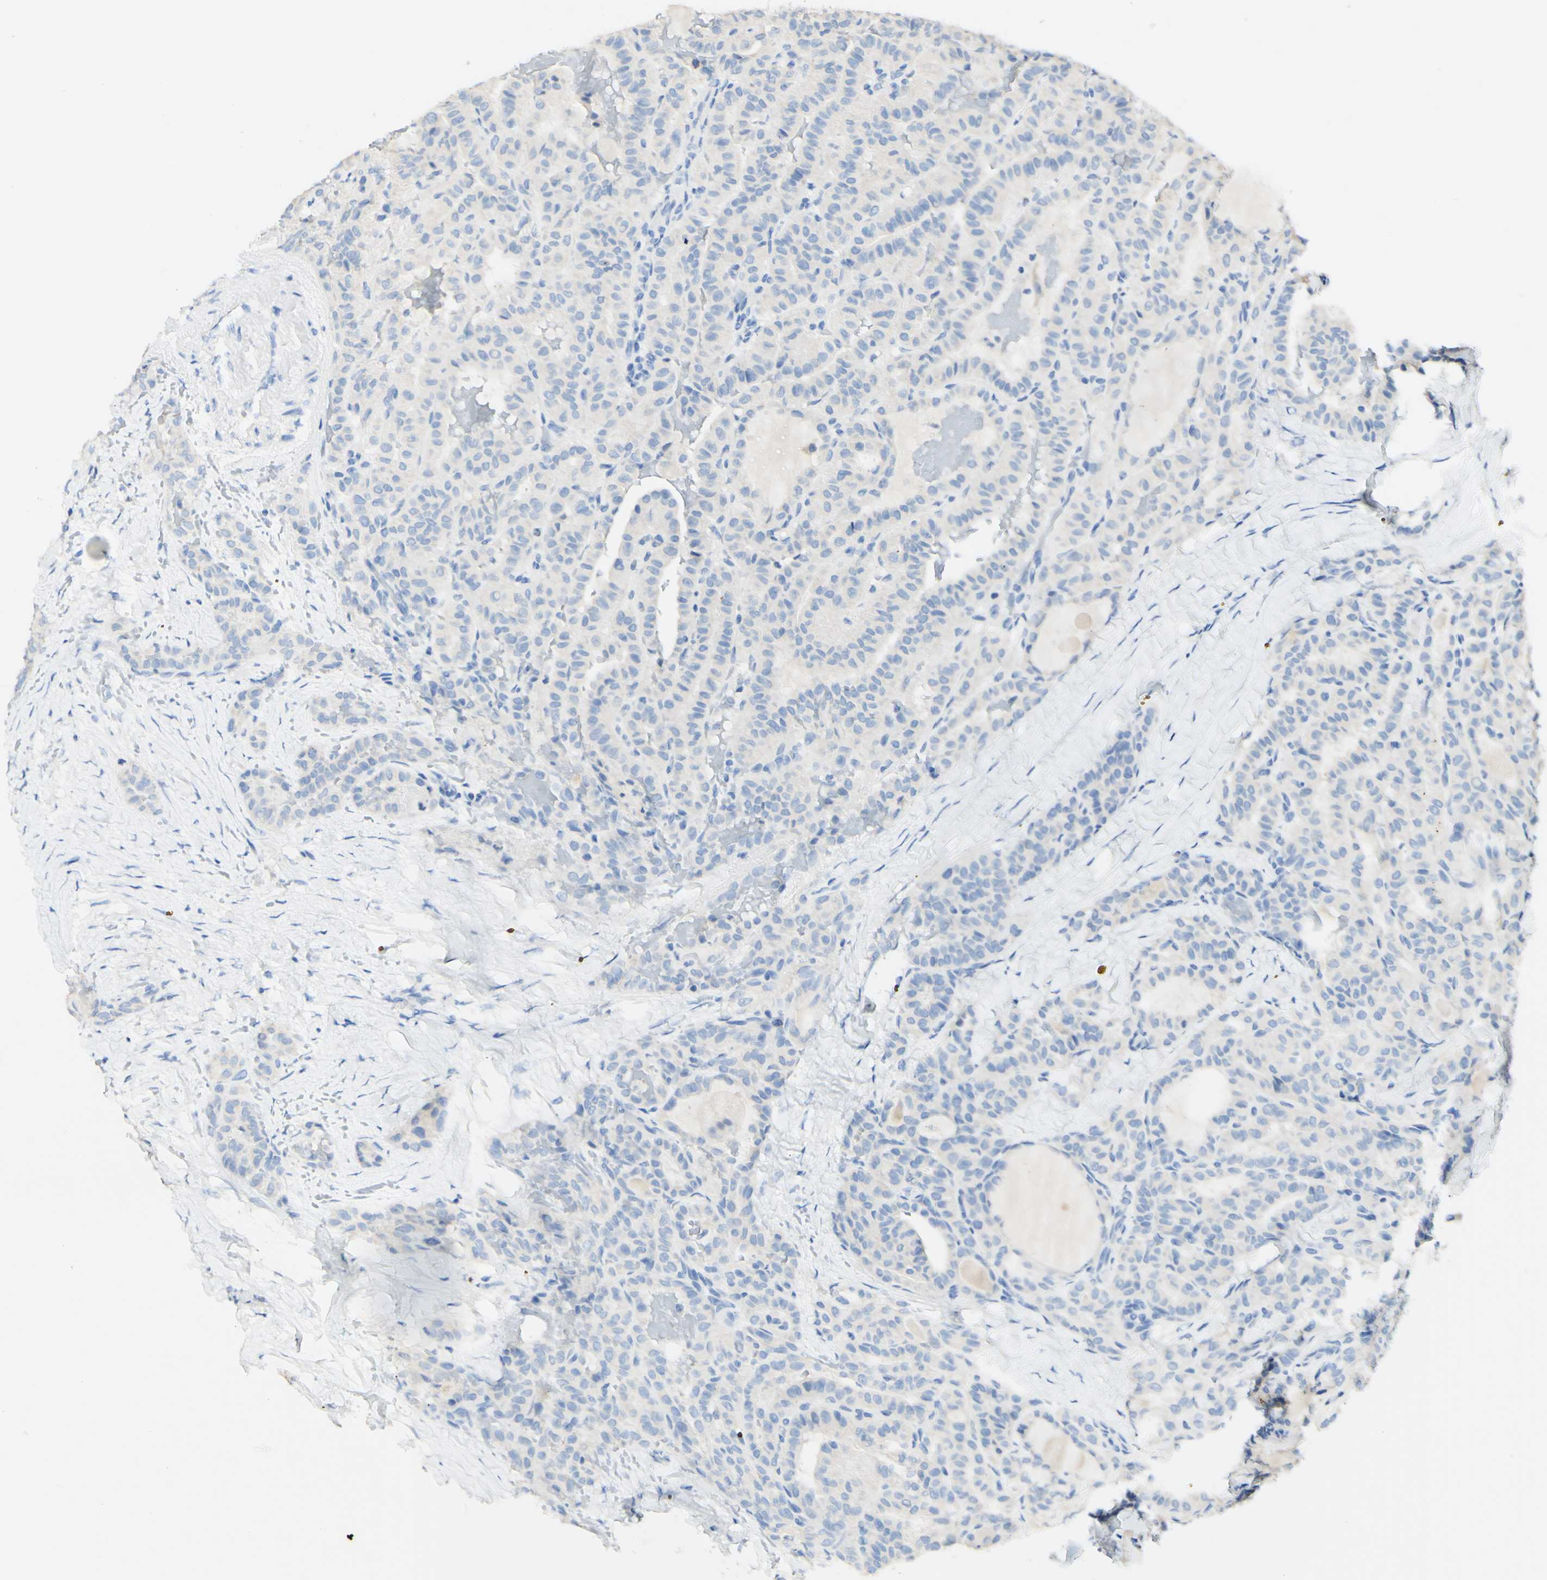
{"staining": {"intensity": "negative", "quantity": "none", "location": "none"}, "tissue": "thyroid cancer", "cell_type": "Tumor cells", "image_type": "cancer", "snomed": [{"axis": "morphology", "description": "Papillary adenocarcinoma, NOS"}, {"axis": "topography", "description": "Thyroid gland"}], "caption": "The histopathology image reveals no staining of tumor cells in papillary adenocarcinoma (thyroid).", "gene": "FGF4", "patient": {"sex": "male", "age": 77}}